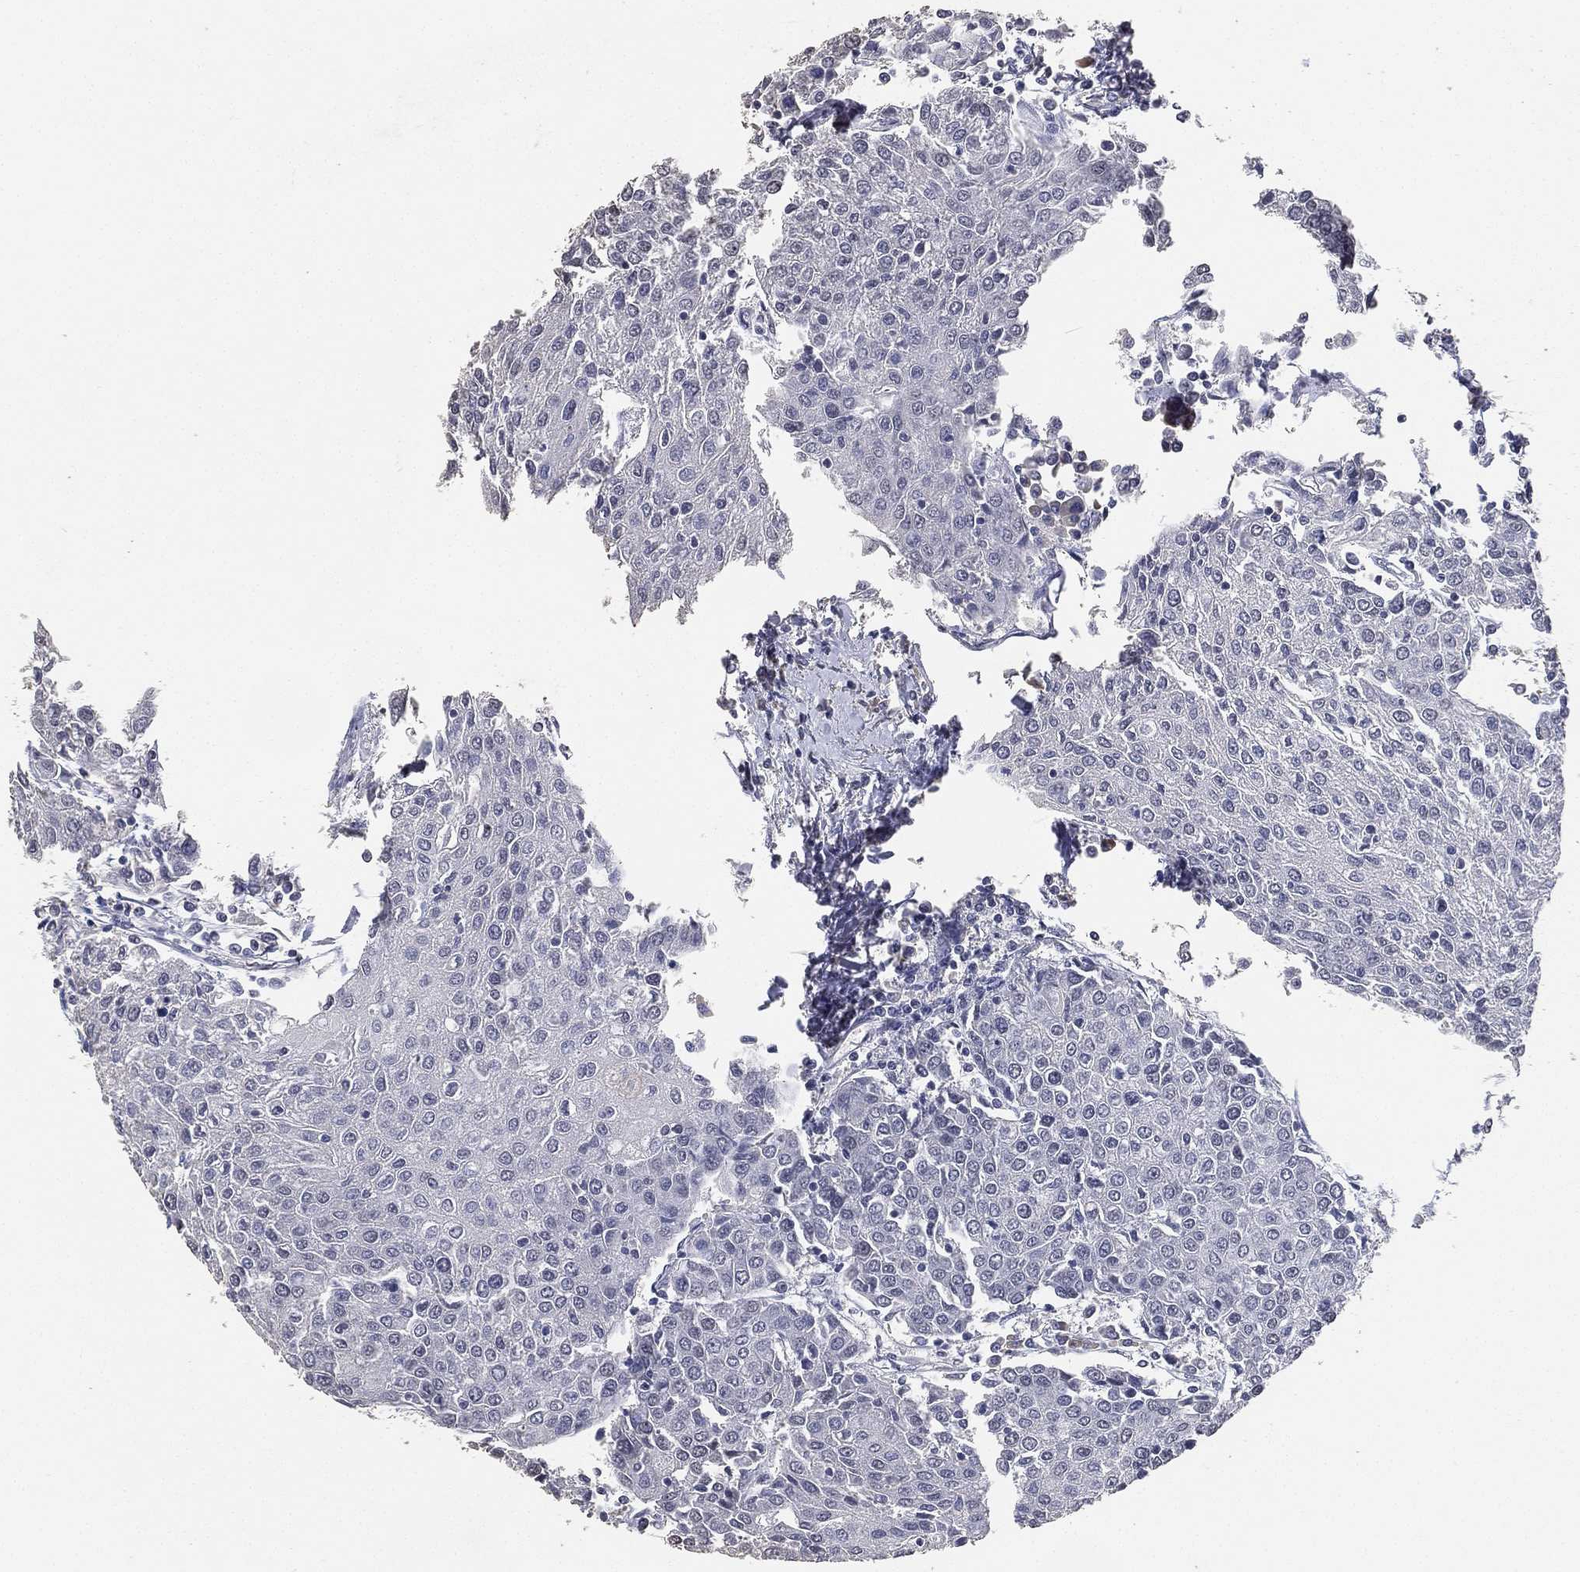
{"staining": {"intensity": "negative", "quantity": "none", "location": "none"}, "tissue": "urothelial cancer", "cell_type": "Tumor cells", "image_type": "cancer", "snomed": [{"axis": "morphology", "description": "Urothelial carcinoma, High grade"}, {"axis": "topography", "description": "Urinary bladder"}], "caption": "Immunohistochemistry (IHC) micrograph of human urothelial carcinoma (high-grade) stained for a protein (brown), which reveals no expression in tumor cells.", "gene": "DSG1", "patient": {"sex": "female", "age": 85}}